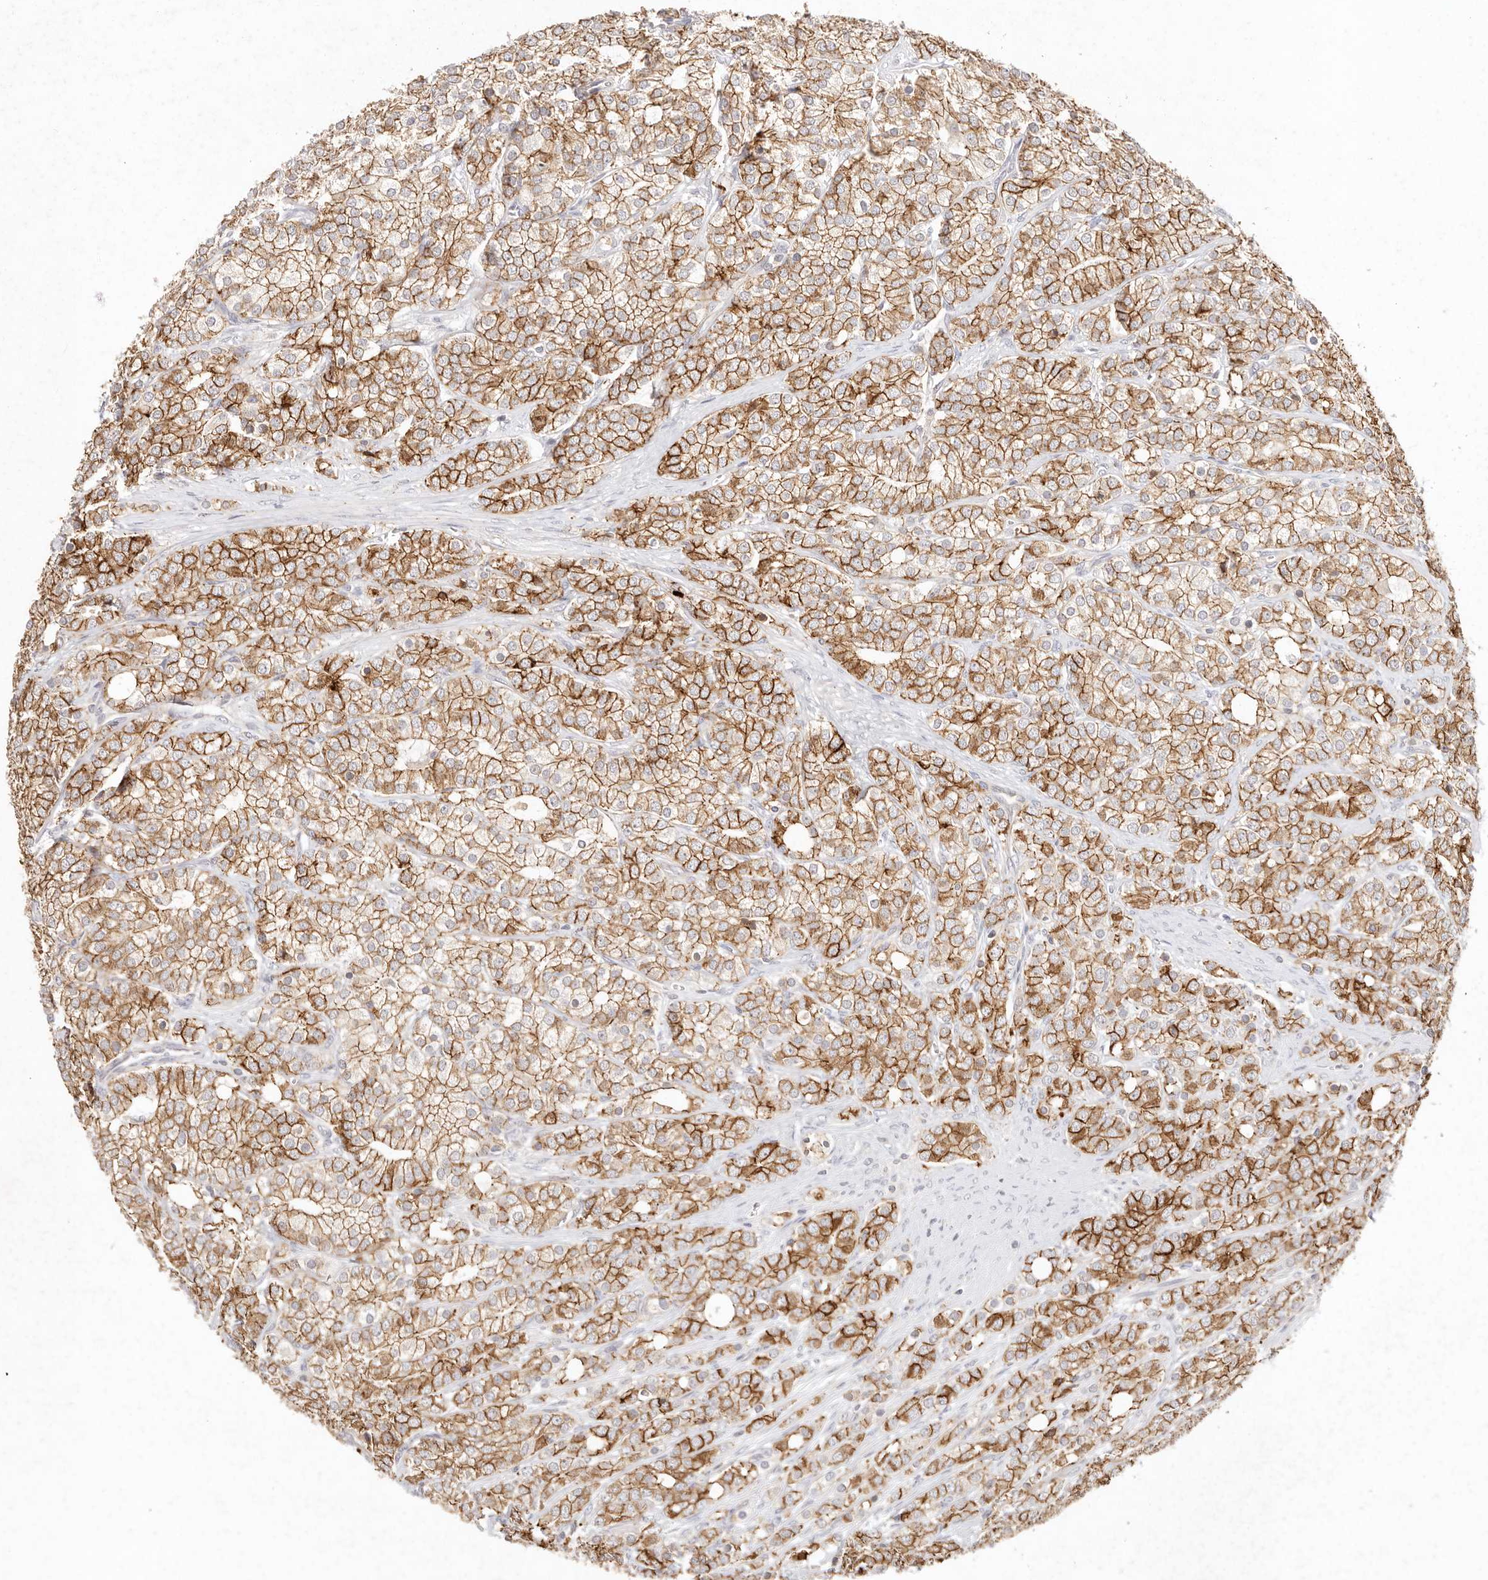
{"staining": {"intensity": "moderate", "quantity": ">75%", "location": "cytoplasmic/membranous"}, "tissue": "prostate cancer", "cell_type": "Tumor cells", "image_type": "cancer", "snomed": [{"axis": "morphology", "description": "Adenocarcinoma, High grade"}, {"axis": "topography", "description": "Prostate"}], "caption": "Adenocarcinoma (high-grade) (prostate) stained with a brown dye demonstrates moderate cytoplasmic/membranous positive expression in approximately >75% of tumor cells.", "gene": "CXADR", "patient": {"sex": "male", "age": 57}}